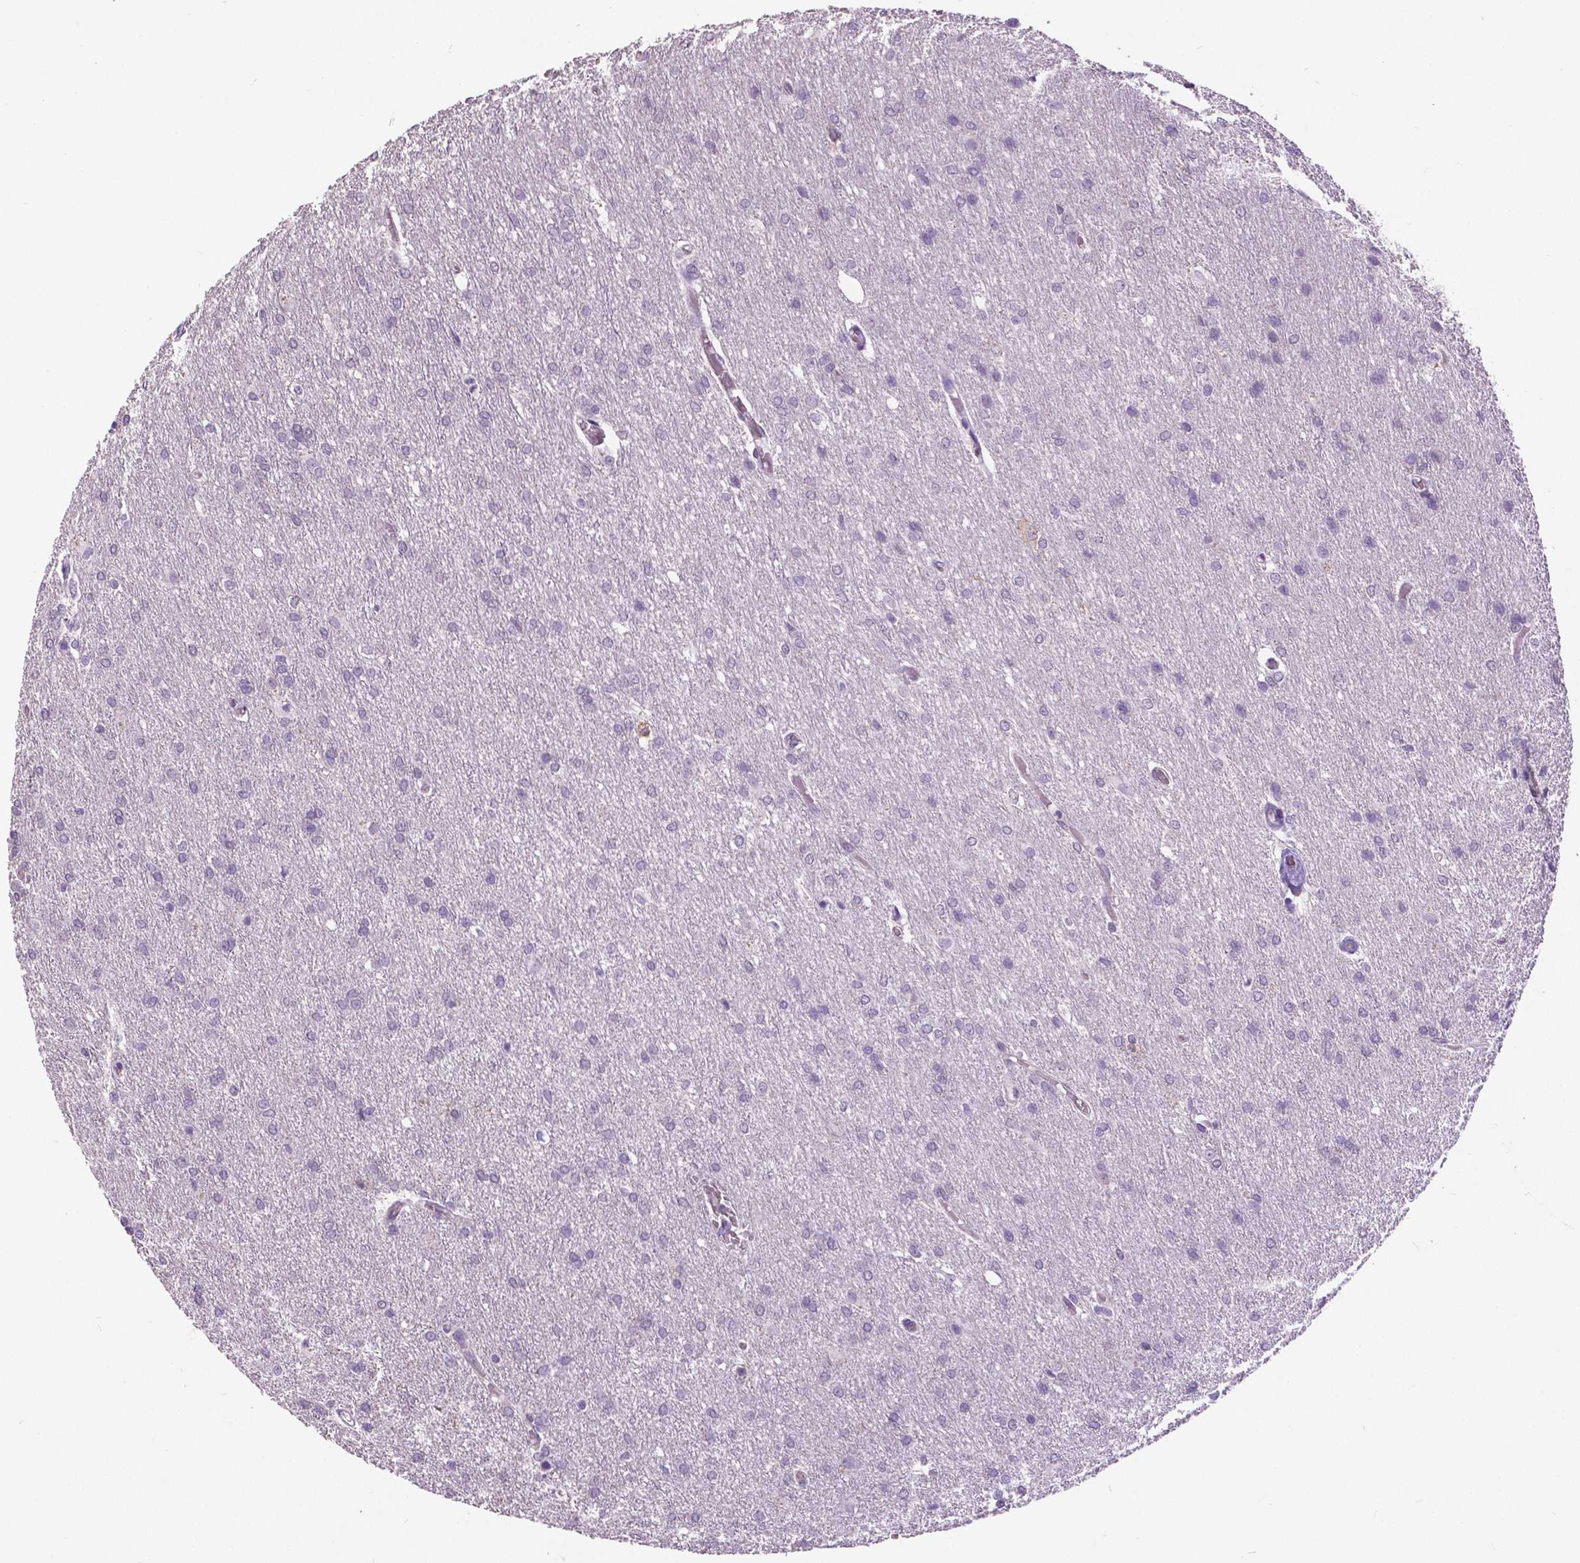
{"staining": {"intensity": "negative", "quantity": "none", "location": "none"}, "tissue": "glioma", "cell_type": "Tumor cells", "image_type": "cancer", "snomed": [{"axis": "morphology", "description": "Glioma, malignant, High grade"}, {"axis": "topography", "description": "Brain"}], "caption": "There is no significant positivity in tumor cells of glioma.", "gene": "GRIN2A", "patient": {"sex": "male", "age": 68}}